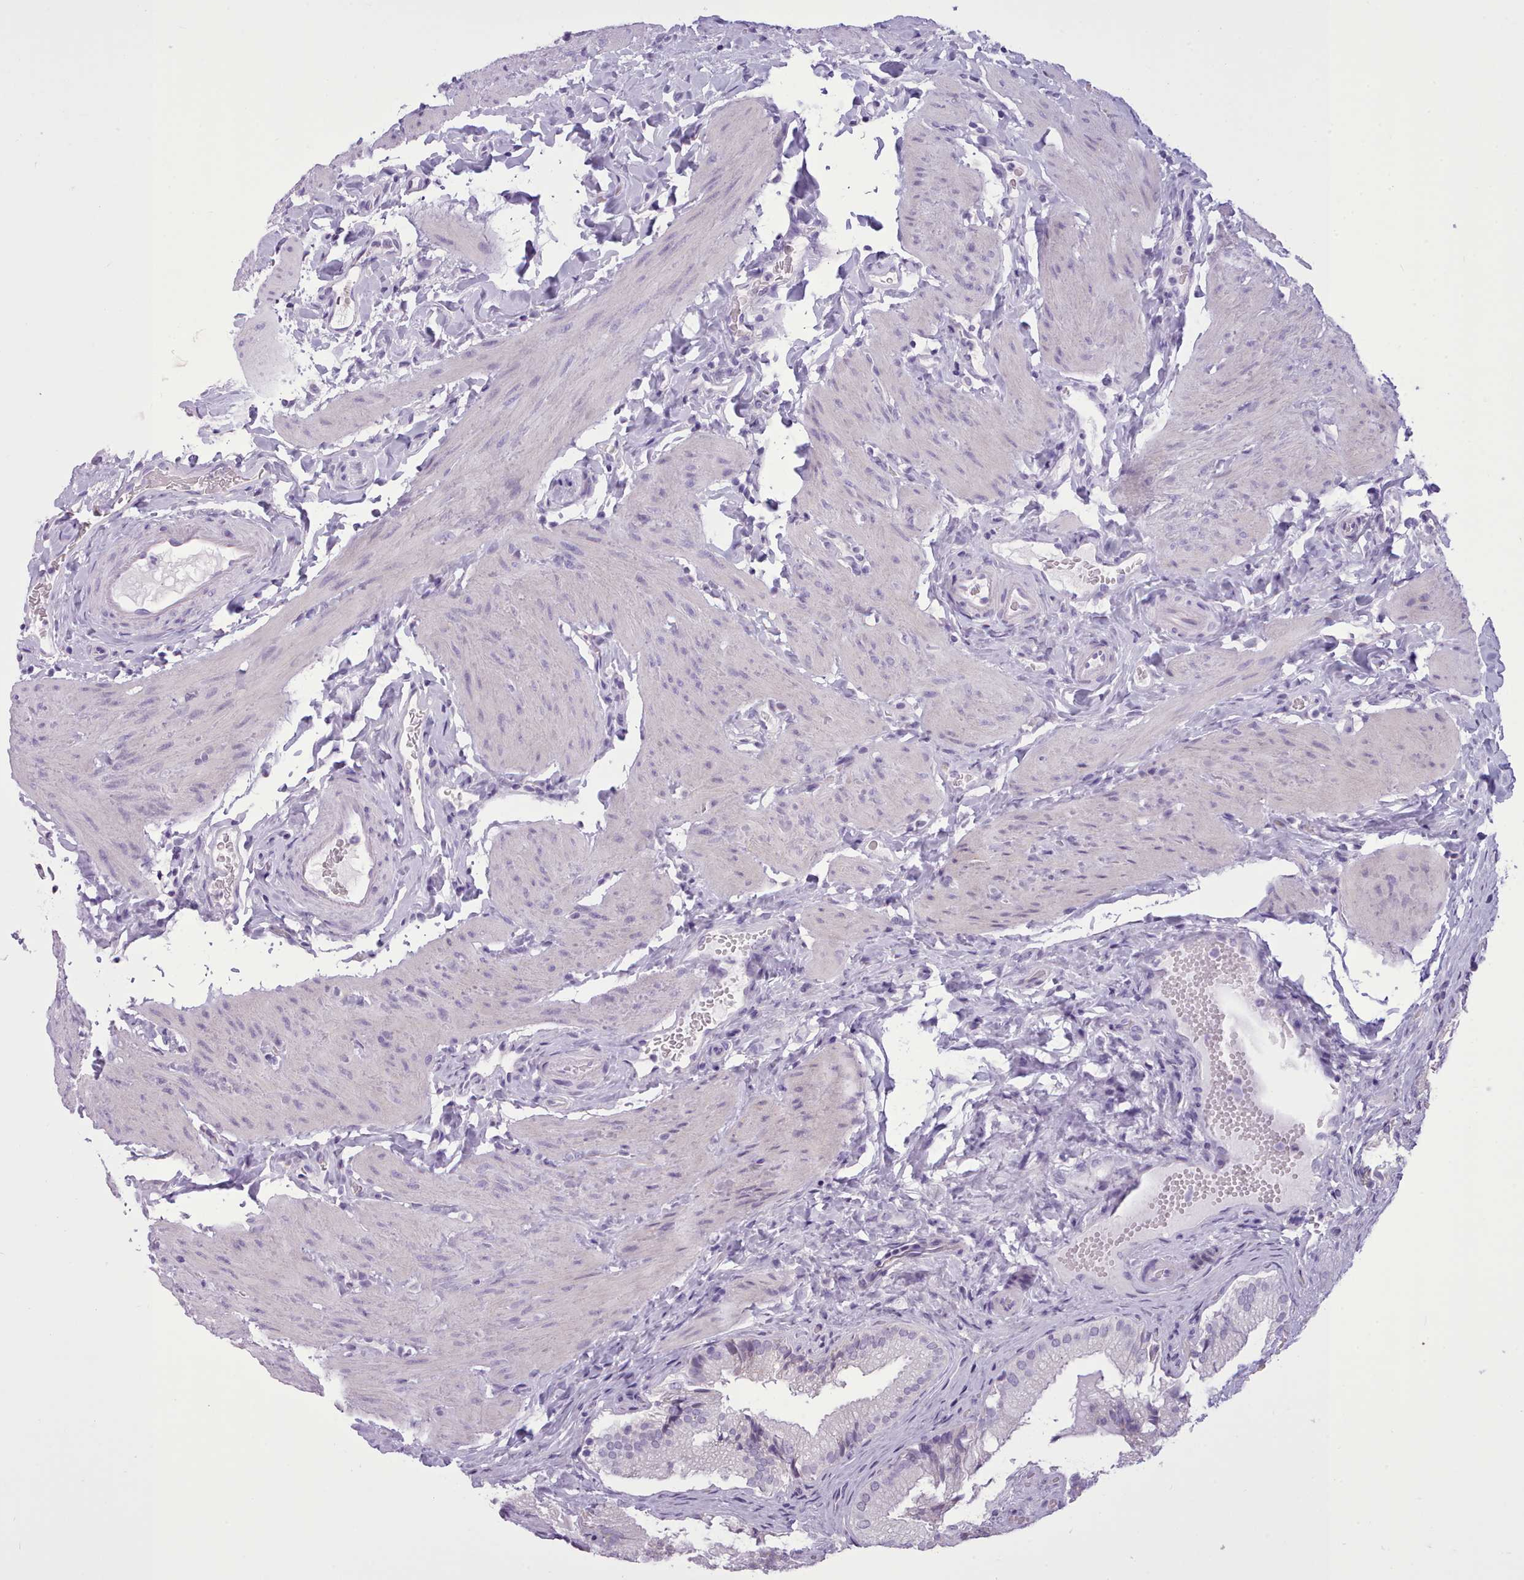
{"staining": {"intensity": "negative", "quantity": "none", "location": "none"}, "tissue": "gallbladder", "cell_type": "Glandular cells", "image_type": "normal", "snomed": [{"axis": "morphology", "description": "Normal tissue, NOS"}, {"axis": "topography", "description": "Gallbladder"}], "caption": "IHC photomicrograph of benign gallbladder stained for a protein (brown), which exhibits no positivity in glandular cells.", "gene": "FBXO48", "patient": {"sex": "female", "age": 30}}